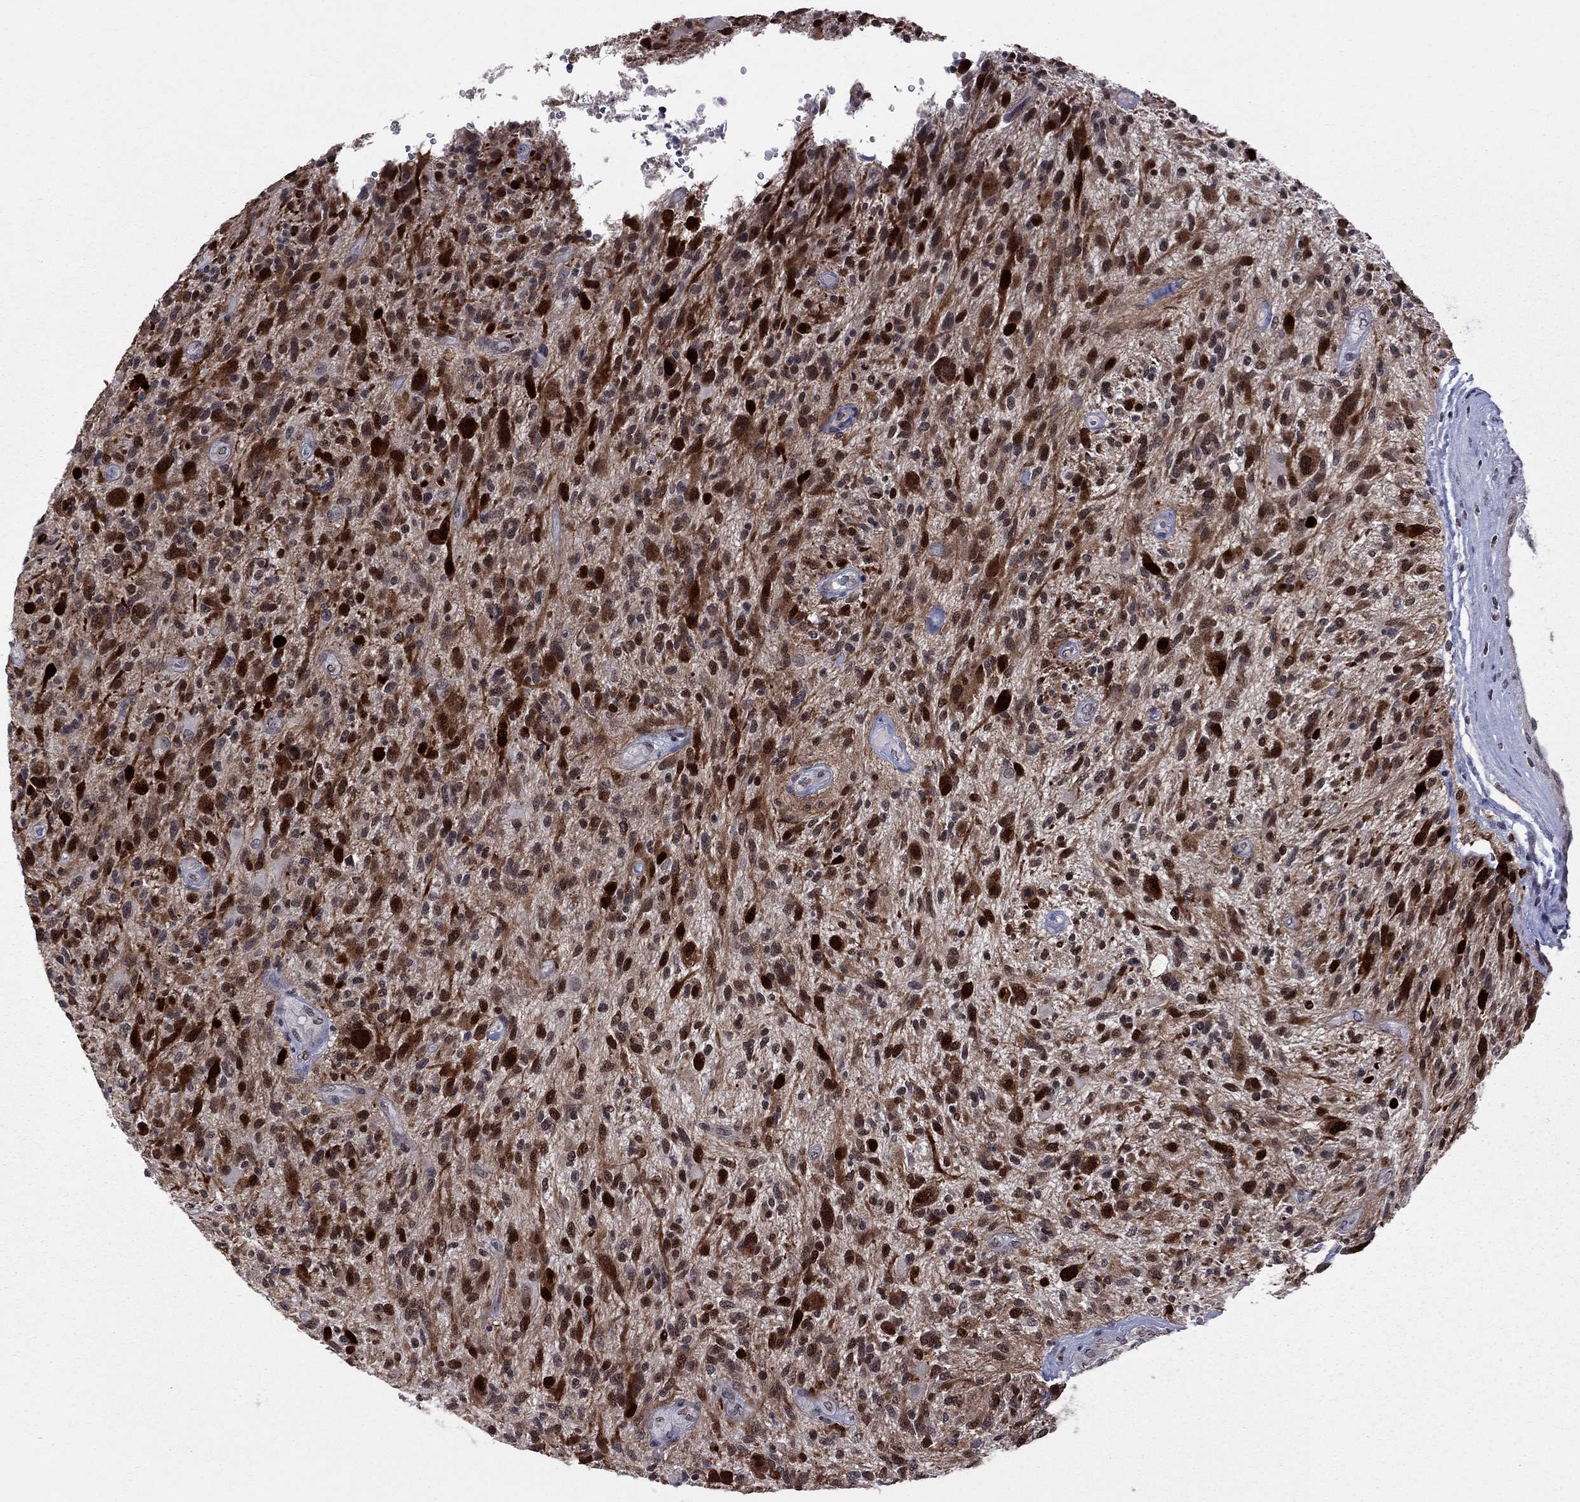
{"staining": {"intensity": "strong", "quantity": "<25%", "location": "nuclear"}, "tissue": "glioma", "cell_type": "Tumor cells", "image_type": "cancer", "snomed": [{"axis": "morphology", "description": "Glioma, malignant, High grade"}, {"axis": "topography", "description": "Brain"}], "caption": "Protein staining demonstrates strong nuclear staining in approximately <25% of tumor cells in glioma.", "gene": "TAF9", "patient": {"sex": "male", "age": 47}}